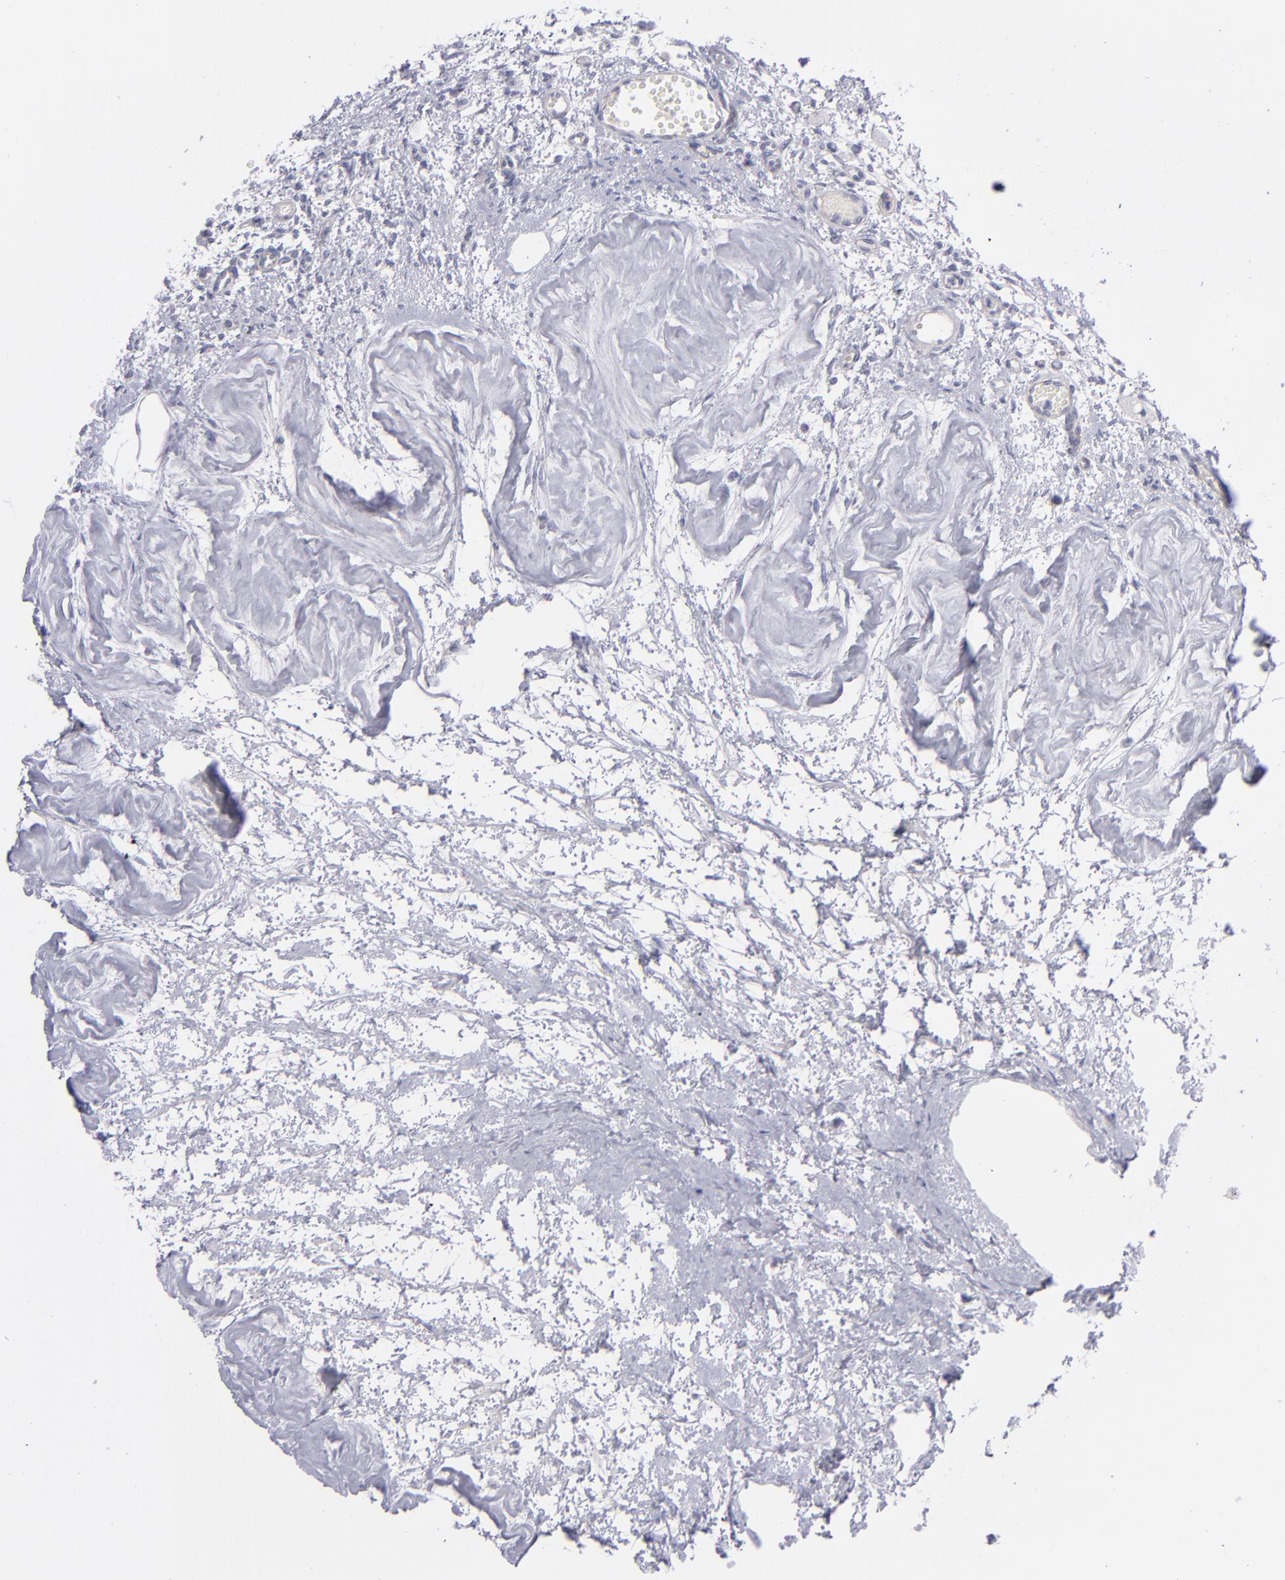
{"staining": {"intensity": "negative", "quantity": "none", "location": "none"}, "tissue": "ovary", "cell_type": "Ovarian stroma cells", "image_type": "normal", "snomed": [{"axis": "morphology", "description": "Normal tissue, NOS"}, {"axis": "topography", "description": "Ovary"}], "caption": "High power microscopy image of an IHC photomicrograph of unremarkable ovary, revealing no significant staining in ovarian stroma cells. (DAB immunohistochemistry (IHC) visualized using brightfield microscopy, high magnification).", "gene": "ITGB4", "patient": {"sex": "female", "age": 33}}